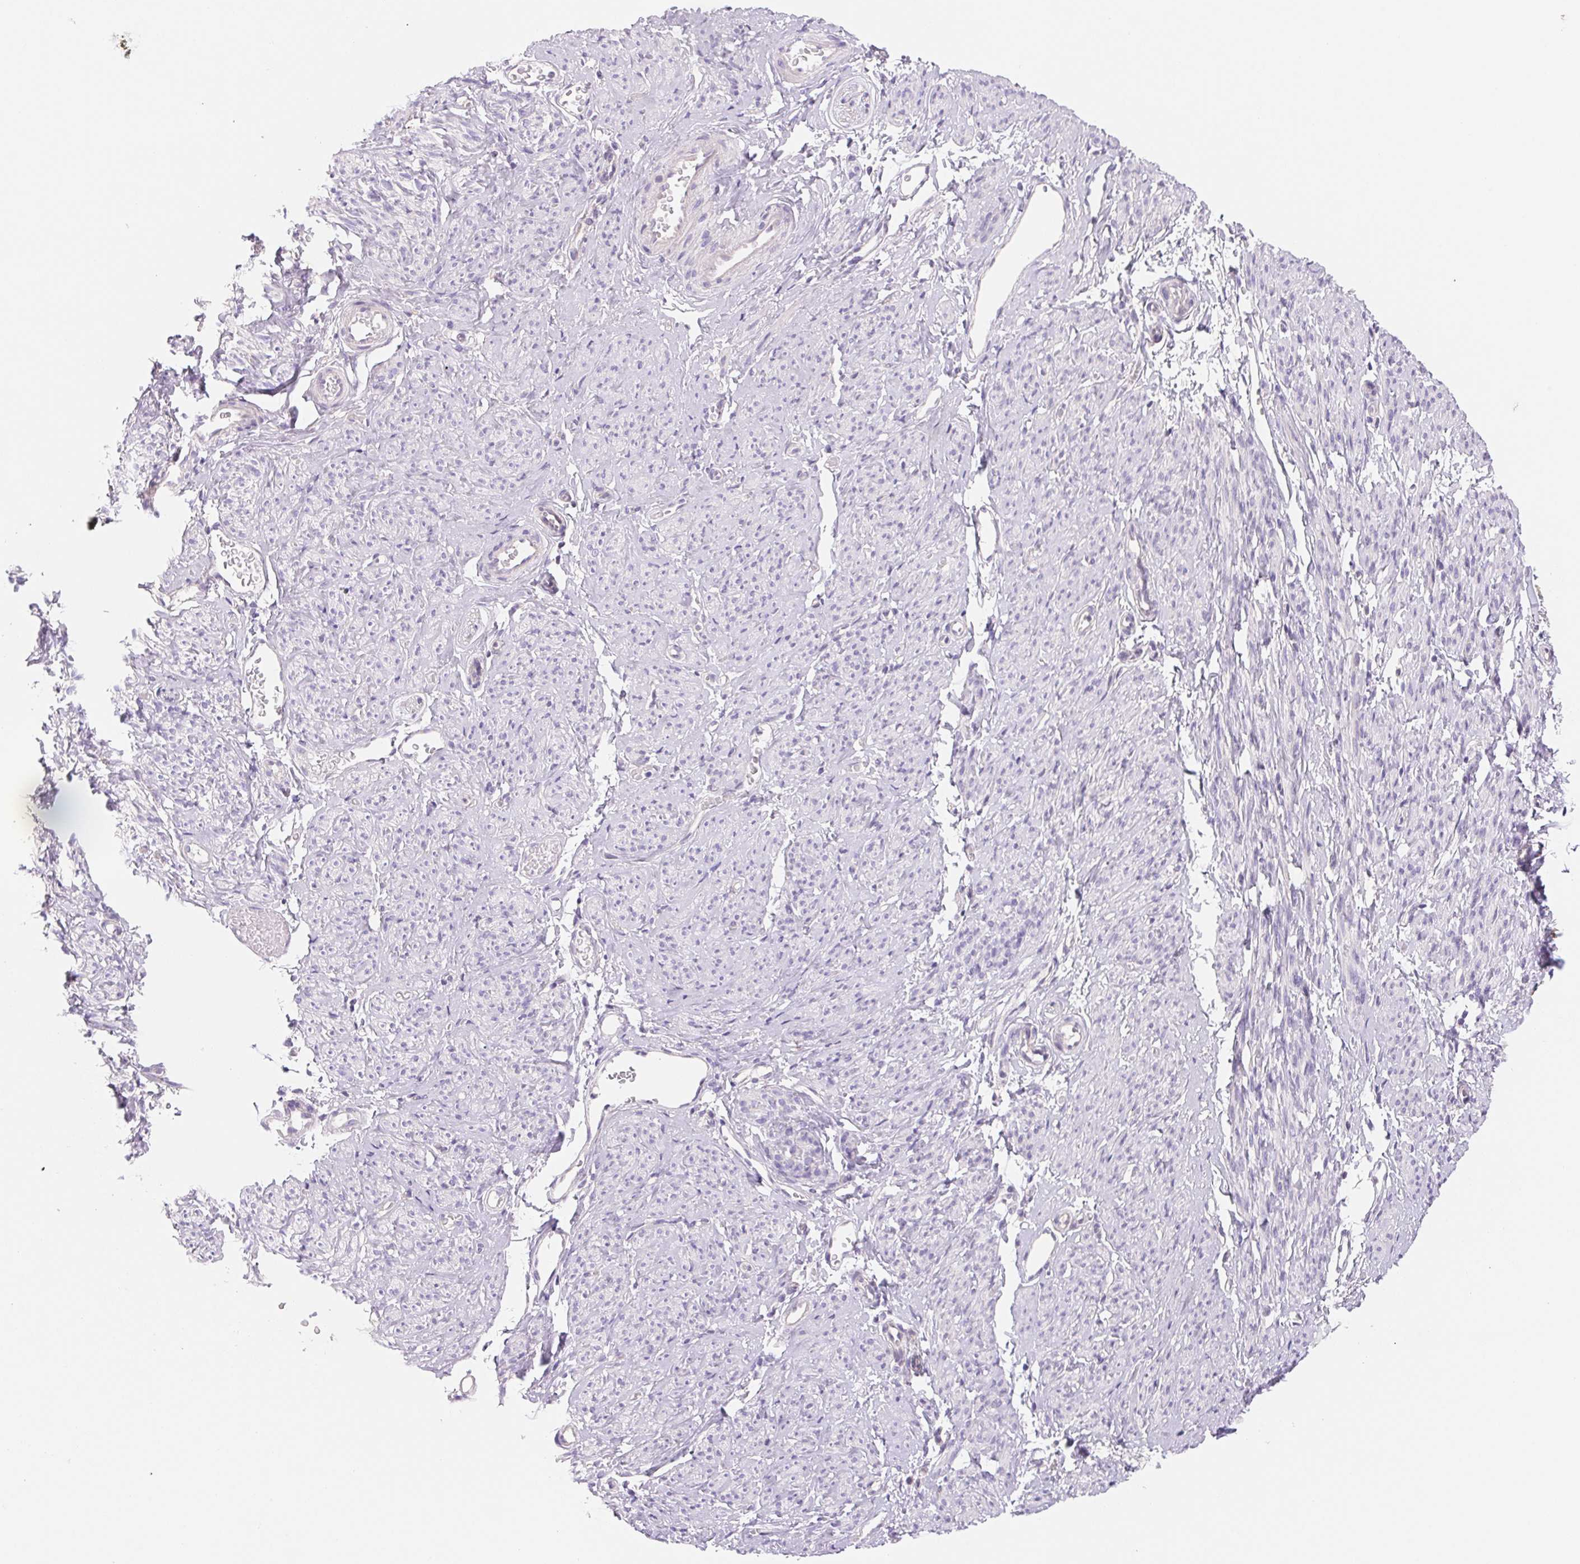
{"staining": {"intensity": "negative", "quantity": "none", "location": "none"}, "tissue": "smooth muscle", "cell_type": "Smooth muscle cells", "image_type": "normal", "snomed": [{"axis": "morphology", "description": "Normal tissue, NOS"}, {"axis": "topography", "description": "Smooth muscle"}], "caption": "Immunohistochemical staining of benign smooth muscle shows no significant expression in smooth muscle cells. (DAB (3,3'-diaminobenzidine) immunohistochemistry with hematoxylin counter stain).", "gene": "CTNND2", "patient": {"sex": "female", "age": 65}}